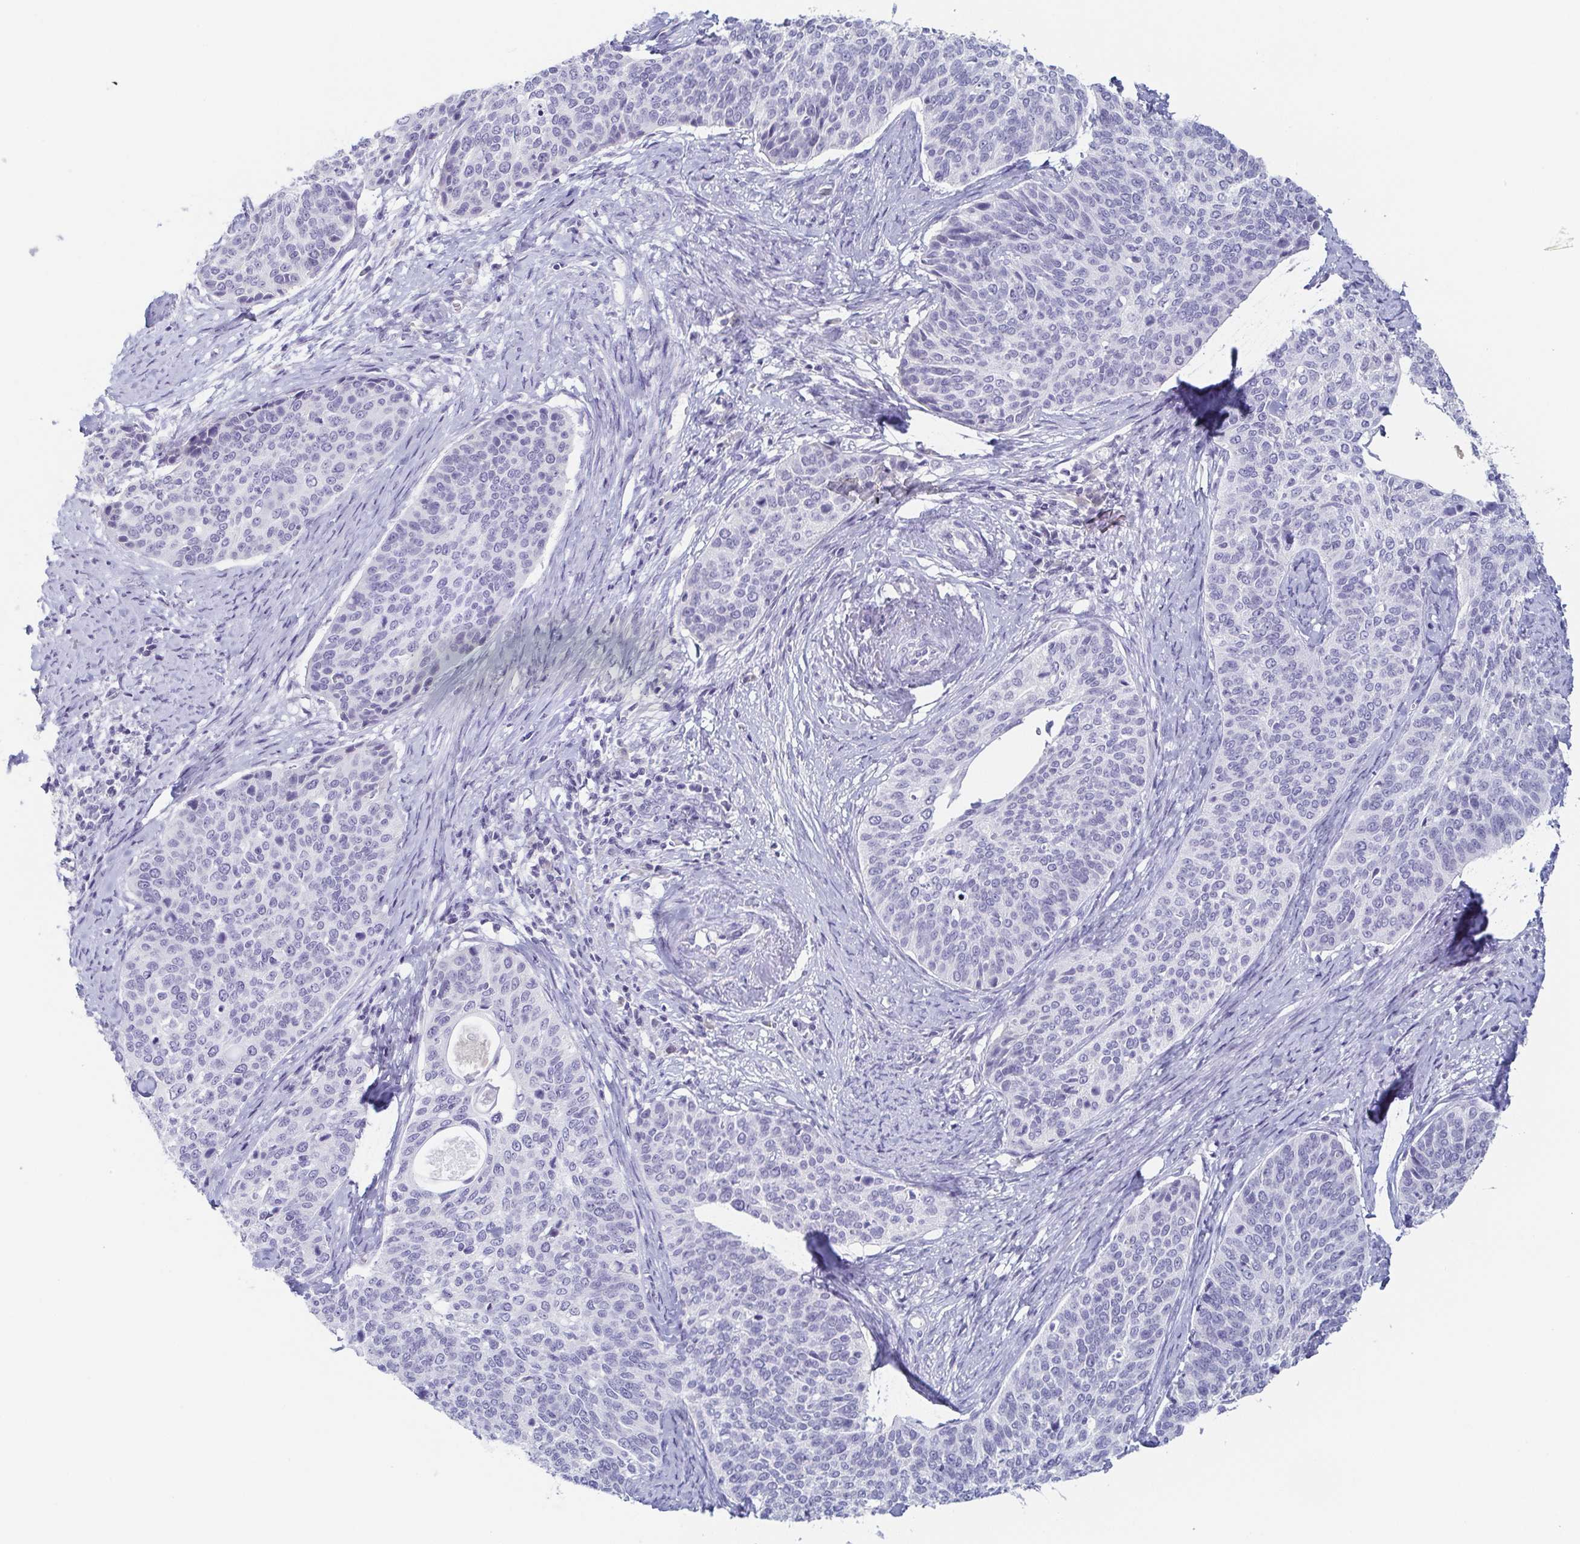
{"staining": {"intensity": "negative", "quantity": "none", "location": "none"}, "tissue": "cervical cancer", "cell_type": "Tumor cells", "image_type": "cancer", "snomed": [{"axis": "morphology", "description": "Squamous cell carcinoma, NOS"}, {"axis": "topography", "description": "Cervix"}], "caption": "IHC image of neoplastic tissue: cervical cancer (squamous cell carcinoma) stained with DAB shows no significant protein staining in tumor cells.", "gene": "ITLN1", "patient": {"sex": "female", "age": 69}}